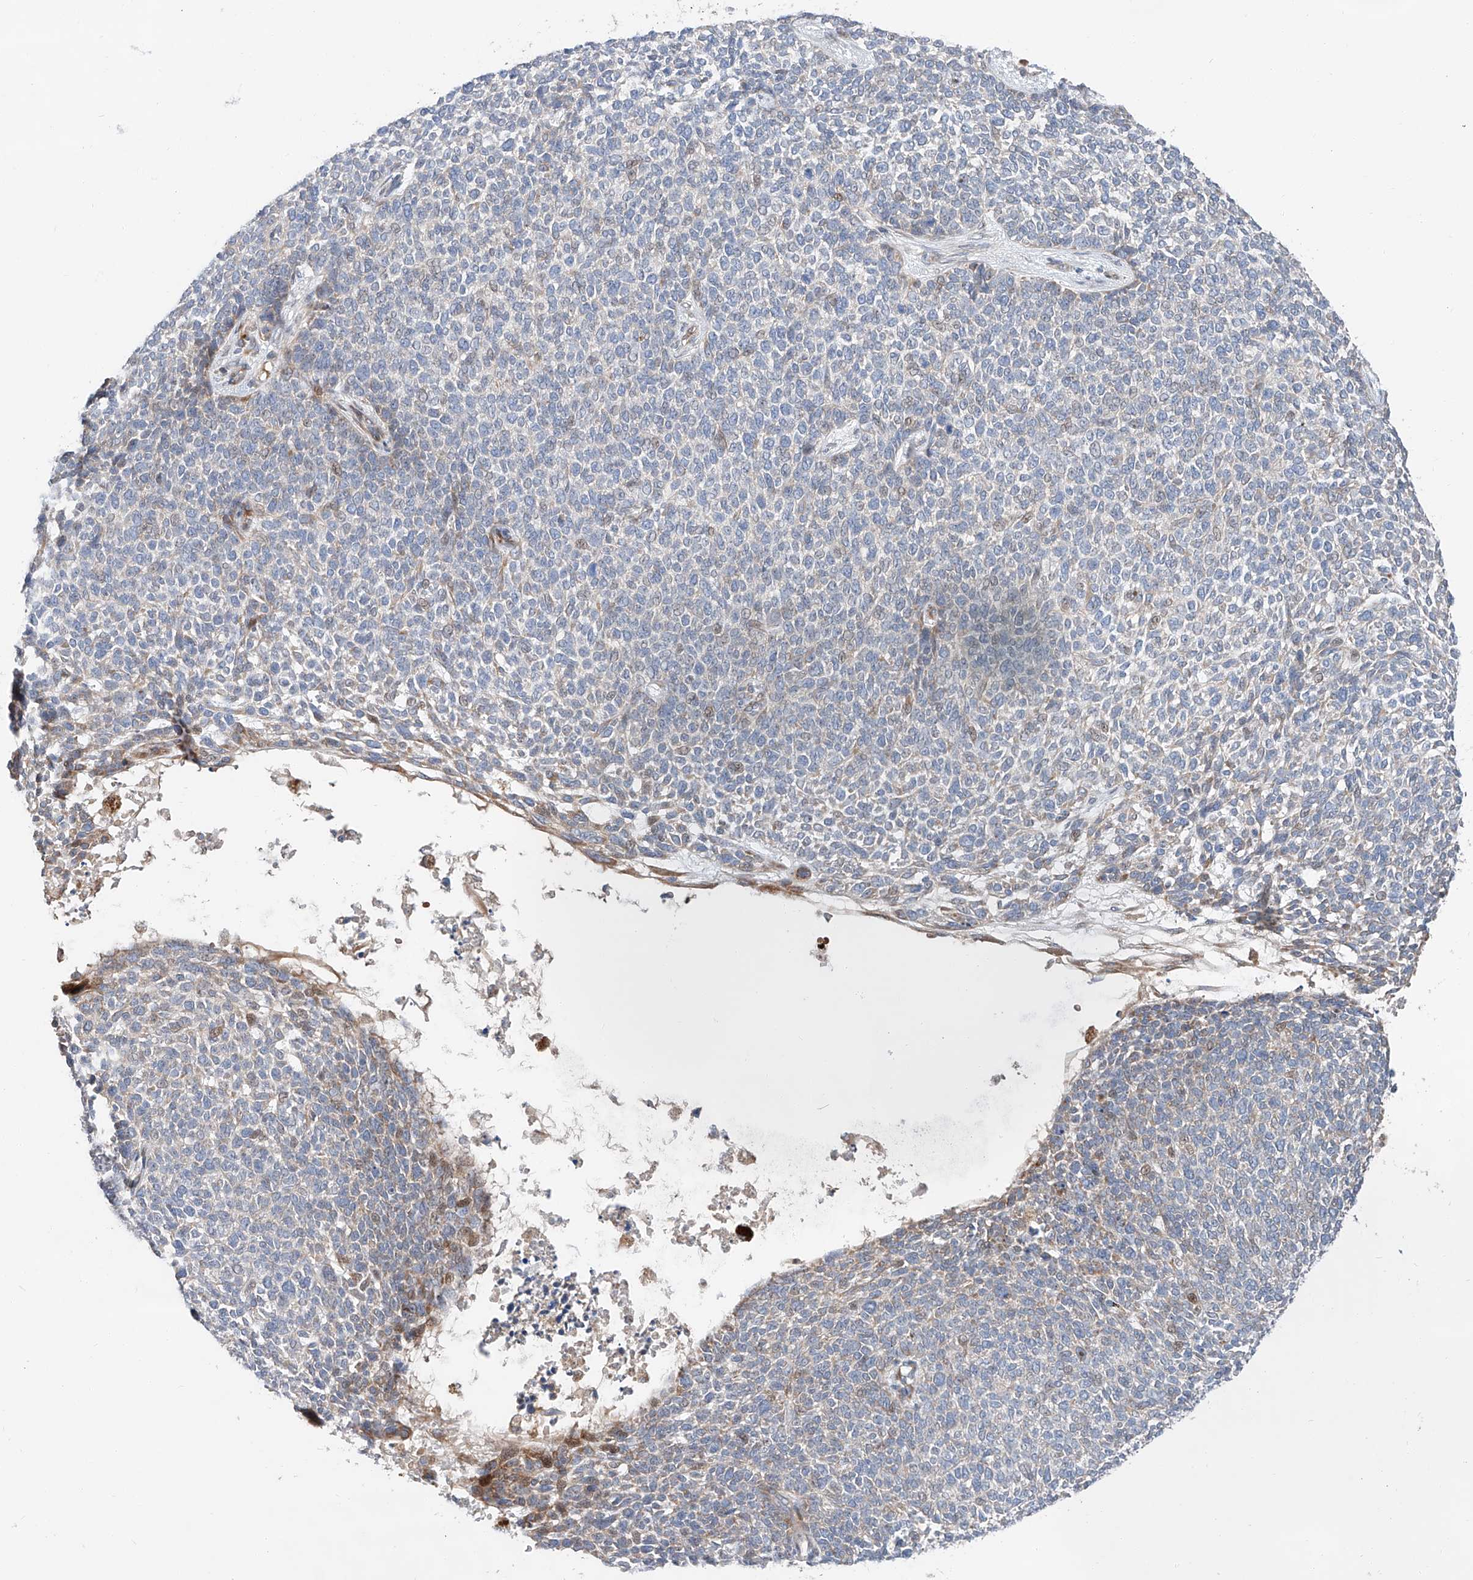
{"staining": {"intensity": "weak", "quantity": "<25%", "location": "cytoplasmic/membranous"}, "tissue": "skin cancer", "cell_type": "Tumor cells", "image_type": "cancer", "snomed": [{"axis": "morphology", "description": "Basal cell carcinoma"}, {"axis": "topography", "description": "Skin"}], "caption": "DAB immunohistochemical staining of skin cancer exhibits no significant expression in tumor cells. Nuclei are stained in blue.", "gene": "USF3", "patient": {"sex": "female", "age": 84}}